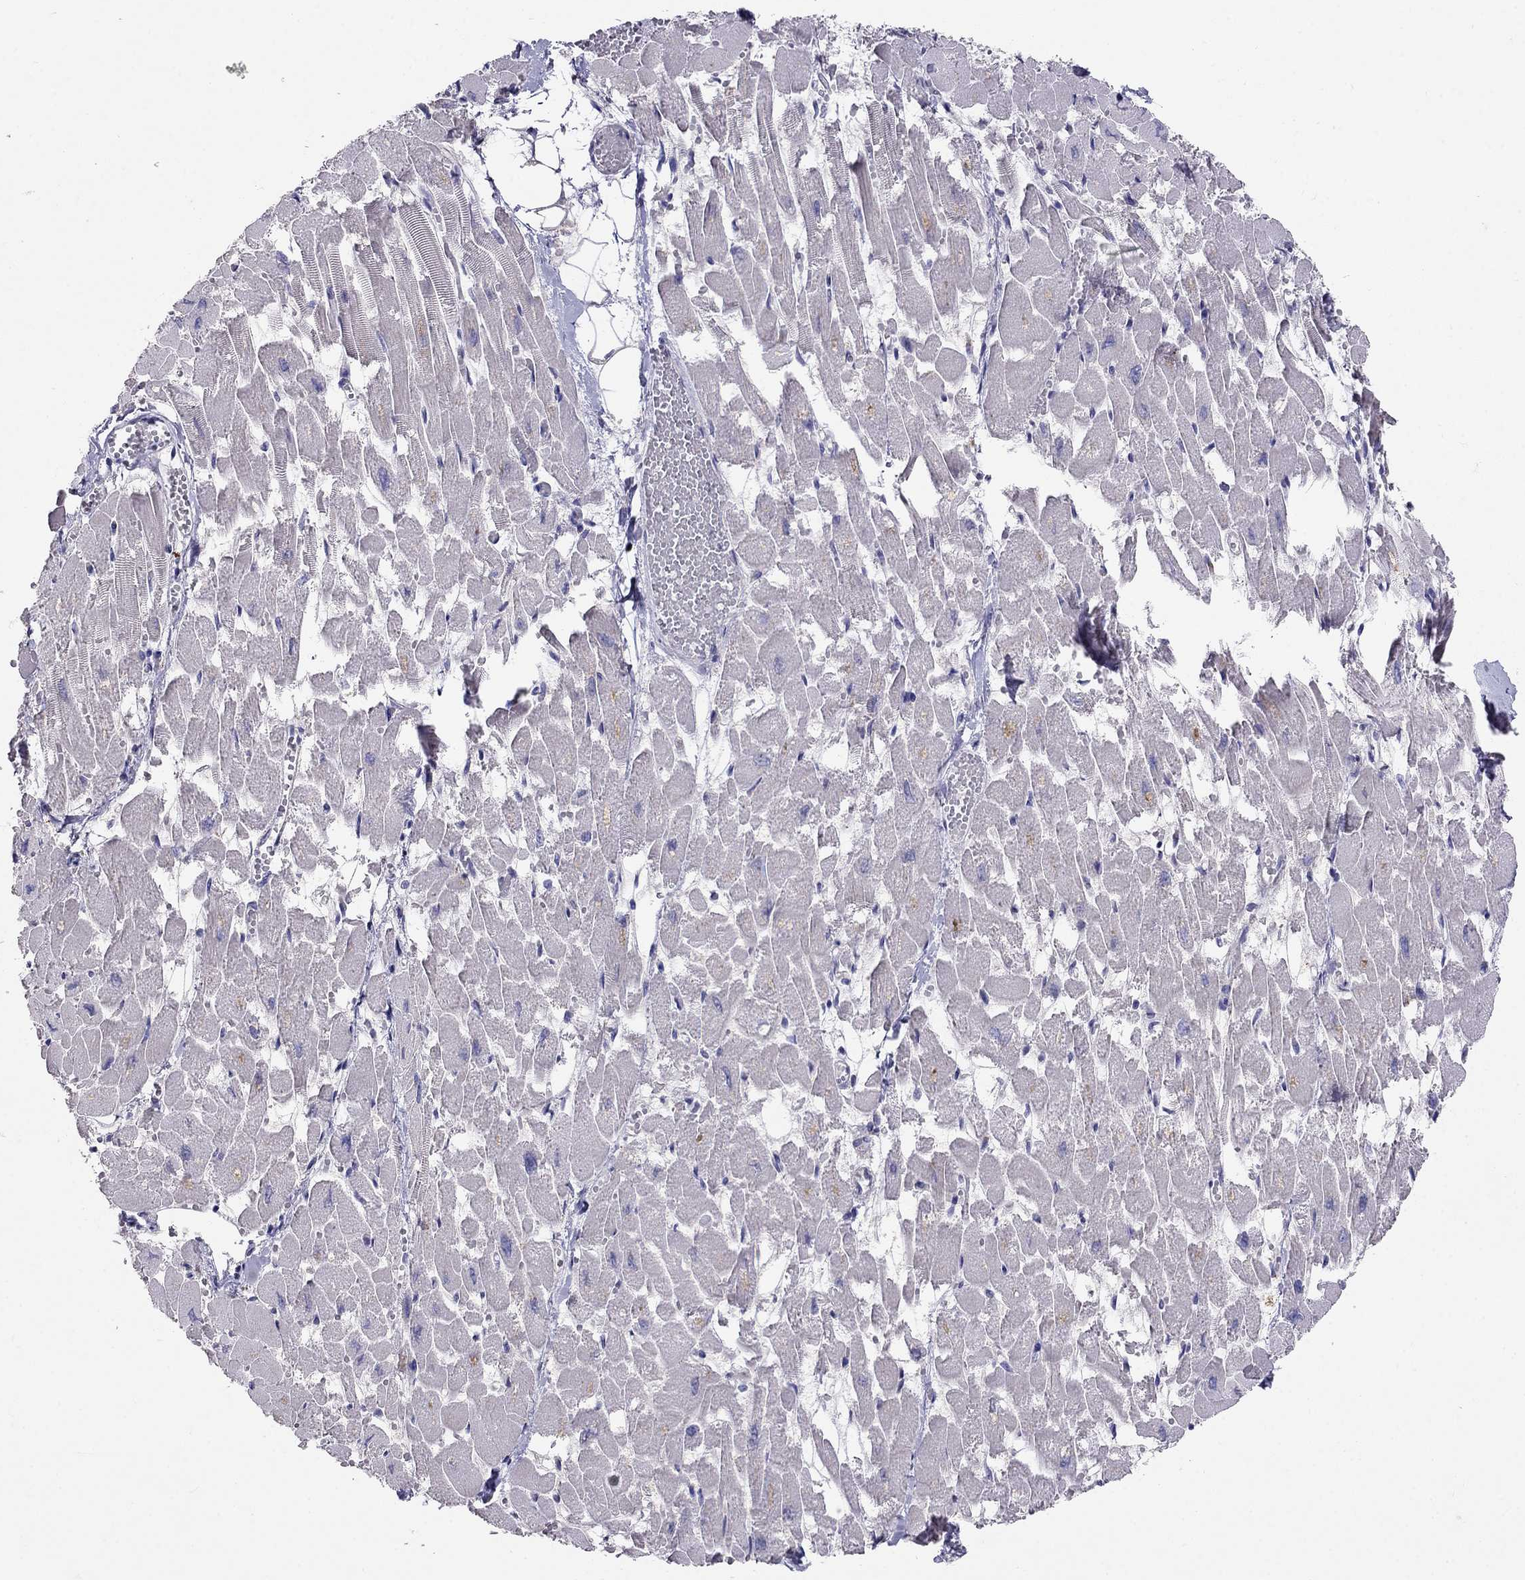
{"staining": {"intensity": "negative", "quantity": "none", "location": "none"}, "tissue": "heart muscle", "cell_type": "Cardiomyocytes", "image_type": "normal", "snomed": [{"axis": "morphology", "description": "Normal tissue, NOS"}, {"axis": "topography", "description": "Heart"}], "caption": "An image of heart muscle stained for a protein demonstrates no brown staining in cardiomyocytes. (DAB (3,3'-diaminobenzidine) IHC with hematoxylin counter stain).", "gene": "MAGEB4", "patient": {"sex": "female", "age": 52}}